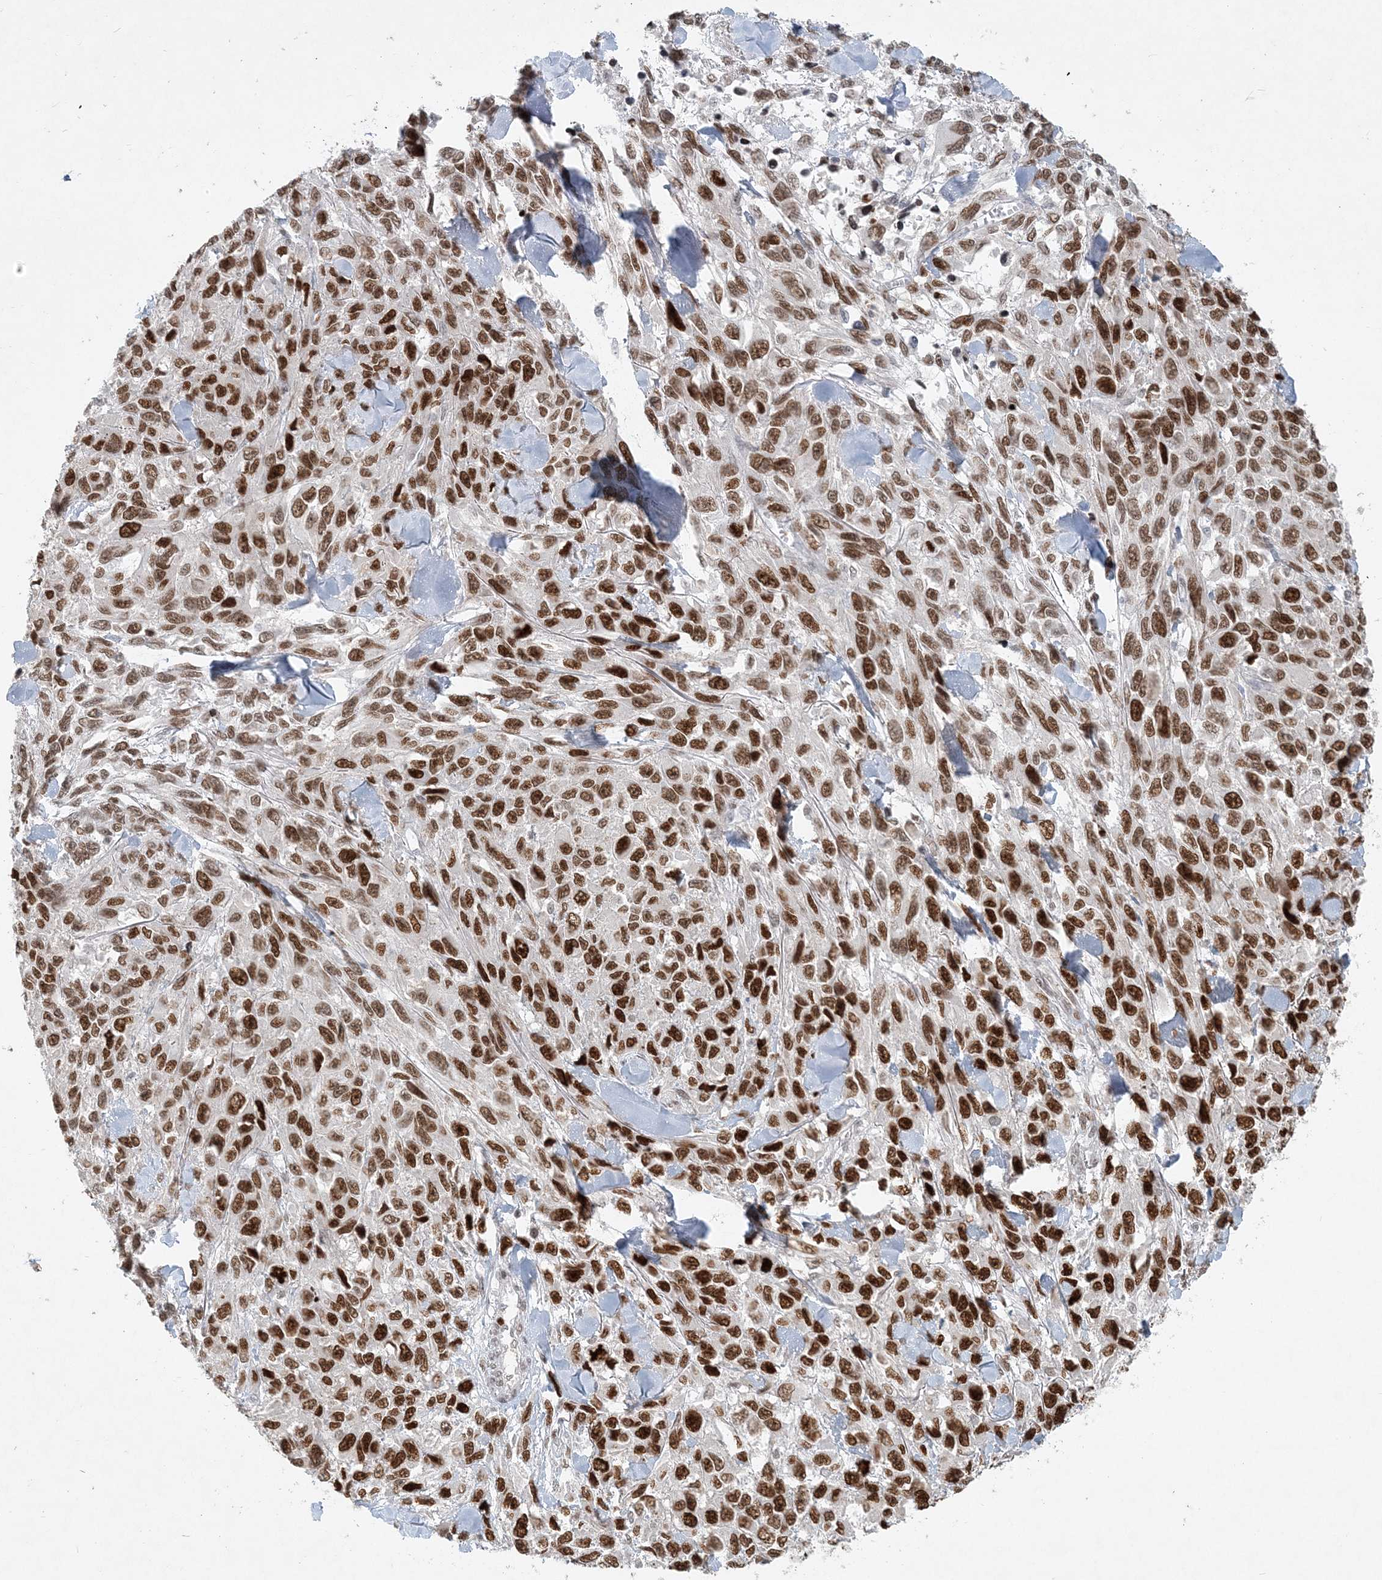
{"staining": {"intensity": "strong", "quantity": ">75%", "location": "nuclear"}, "tissue": "melanoma", "cell_type": "Tumor cells", "image_type": "cancer", "snomed": [{"axis": "morphology", "description": "Malignant melanoma, NOS"}, {"axis": "topography", "description": "Skin"}], "caption": "The micrograph shows staining of malignant melanoma, revealing strong nuclear protein positivity (brown color) within tumor cells.", "gene": "BAZ1B", "patient": {"sex": "female", "age": 96}}